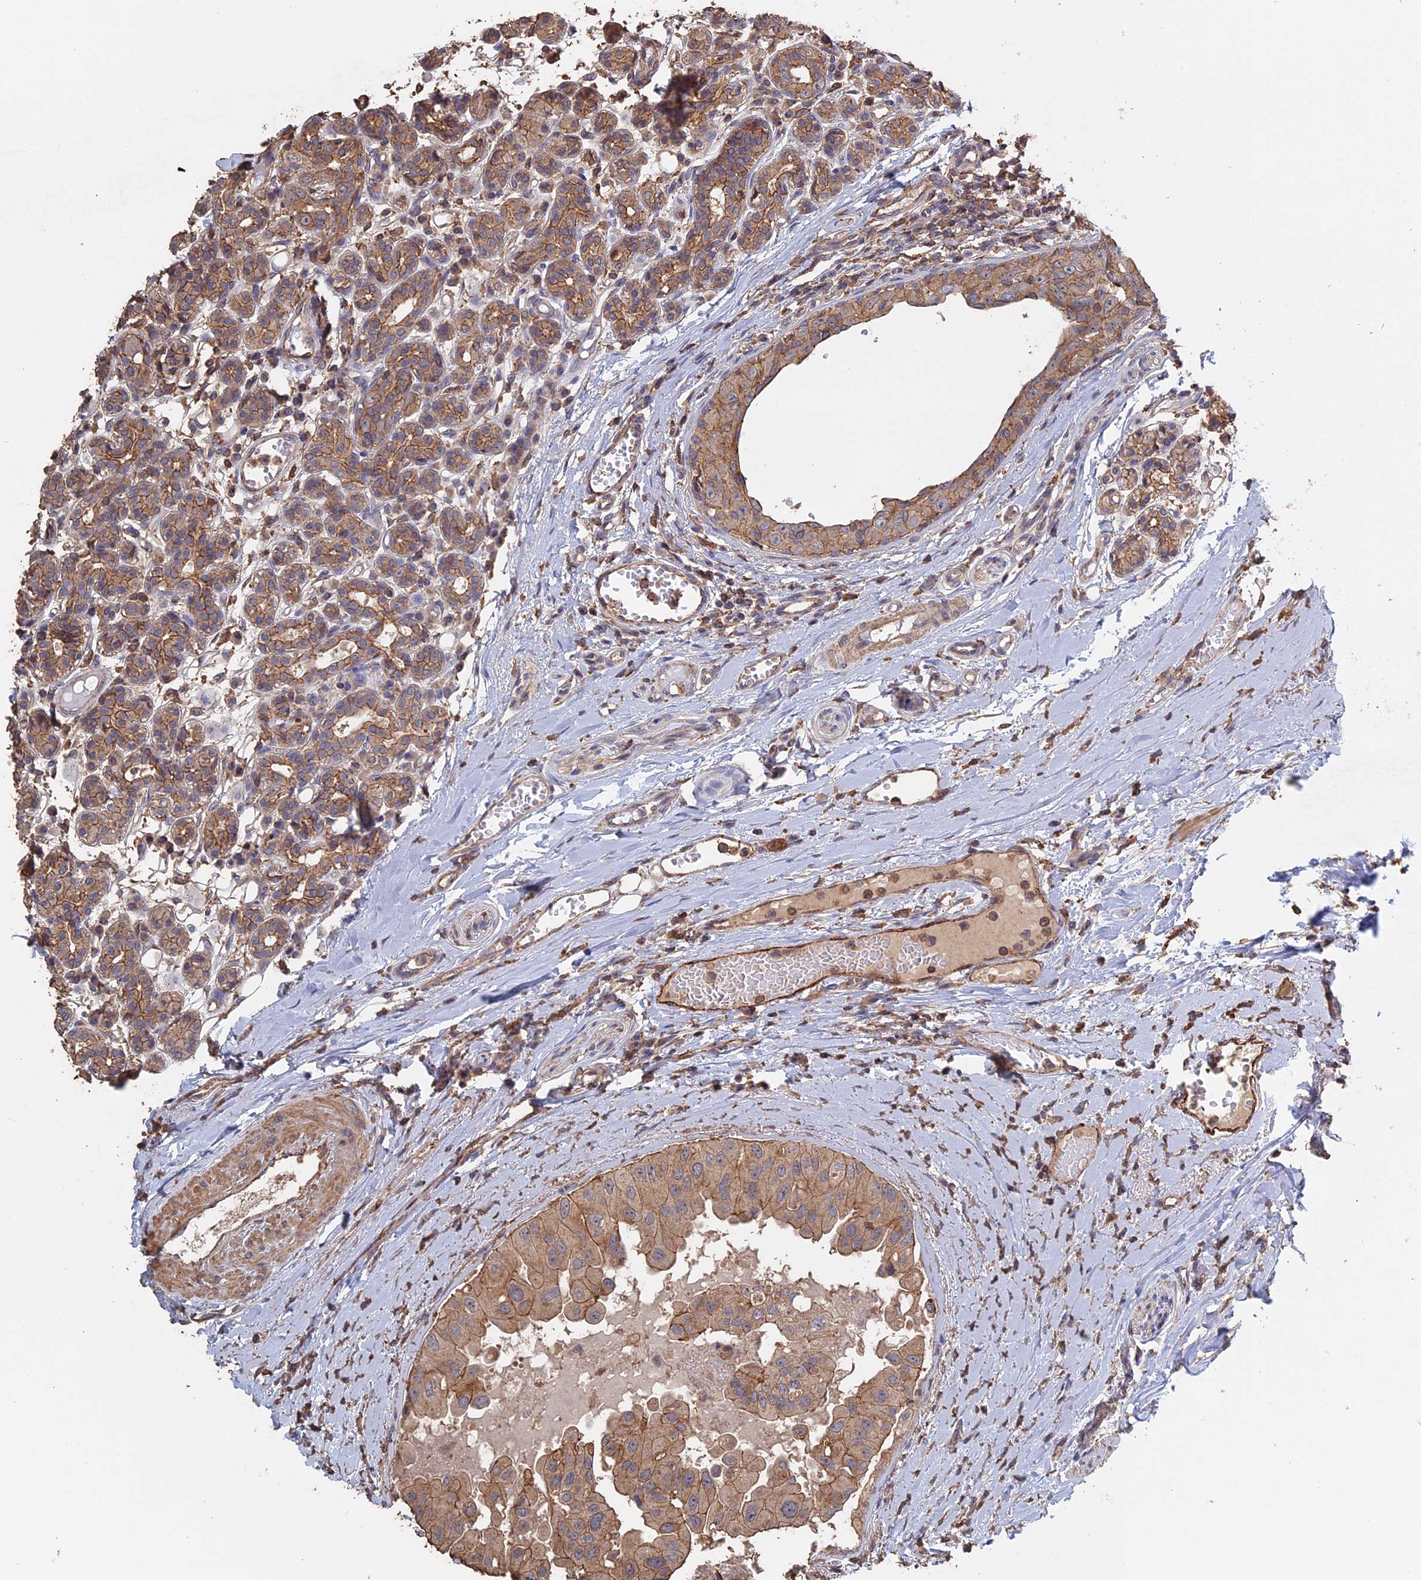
{"staining": {"intensity": "moderate", "quantity": ">75%", "location": "cytoplasmic/membranous"}, "tissue": "head and neck cancer", "cell_type": "Tumor cells", "image_type": "cancer", "snomed": [{"axis": "morphology", "description": "Adenocarcinoma, NOS"}, {"axis": "morphology", "description": "Adenocarcinoma, metastatic, NOS"}, {"axis": "topography", "description": "Head-Neck"}], "caption": "About >75% of tumor cells in human metastatic adenocarcinoma (head and neck) show moderate cytoplasmic/membranous protein expression as visualized by brown immunohistochemical staining.", "gene": "PIGQ", "patient": {"sex": "male", "age": 75}}